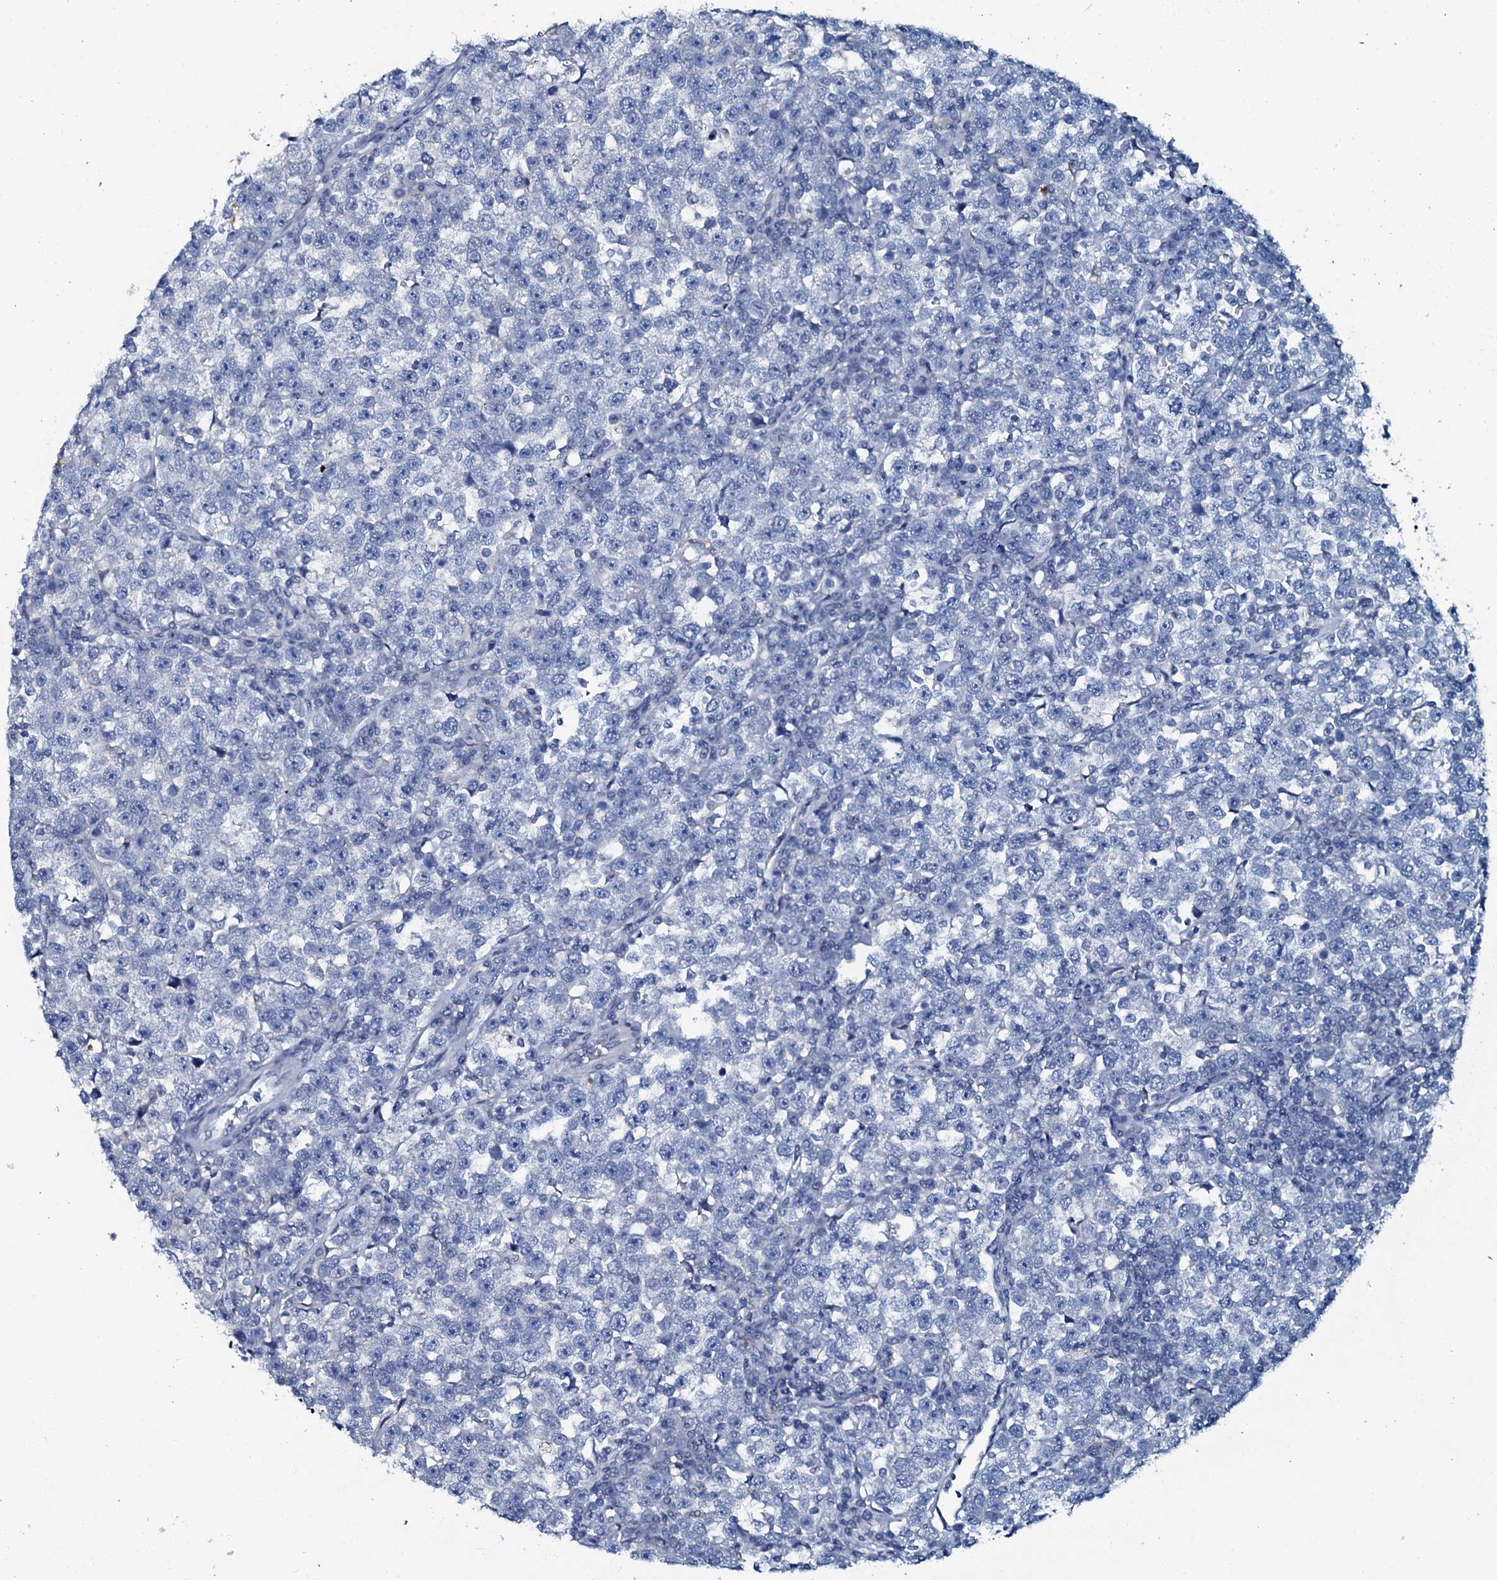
{"staining": {"intensity": "negative", "quantity": "none", "location": "none"}, "tissue": "testis cancer", "cell_type": "Tumor cells", "image_type": "cancer", "snomed": [{"axis": "morphology", "description": "Normal tissue, NOS"}, {"axis": "morphology", "description": "Seminoma, NOS"}, {"axis": "topography", "description": "Testis"}], "caption": "Testis cancer (seminoma) was stained to show a protein in brown. There is no significant positivity in tumor cells. (Immunohistochemistry, brightfield microscopy, high magnification).", "gene": "SLC4A7", "patient": {"sex": "male", "age": 43}}